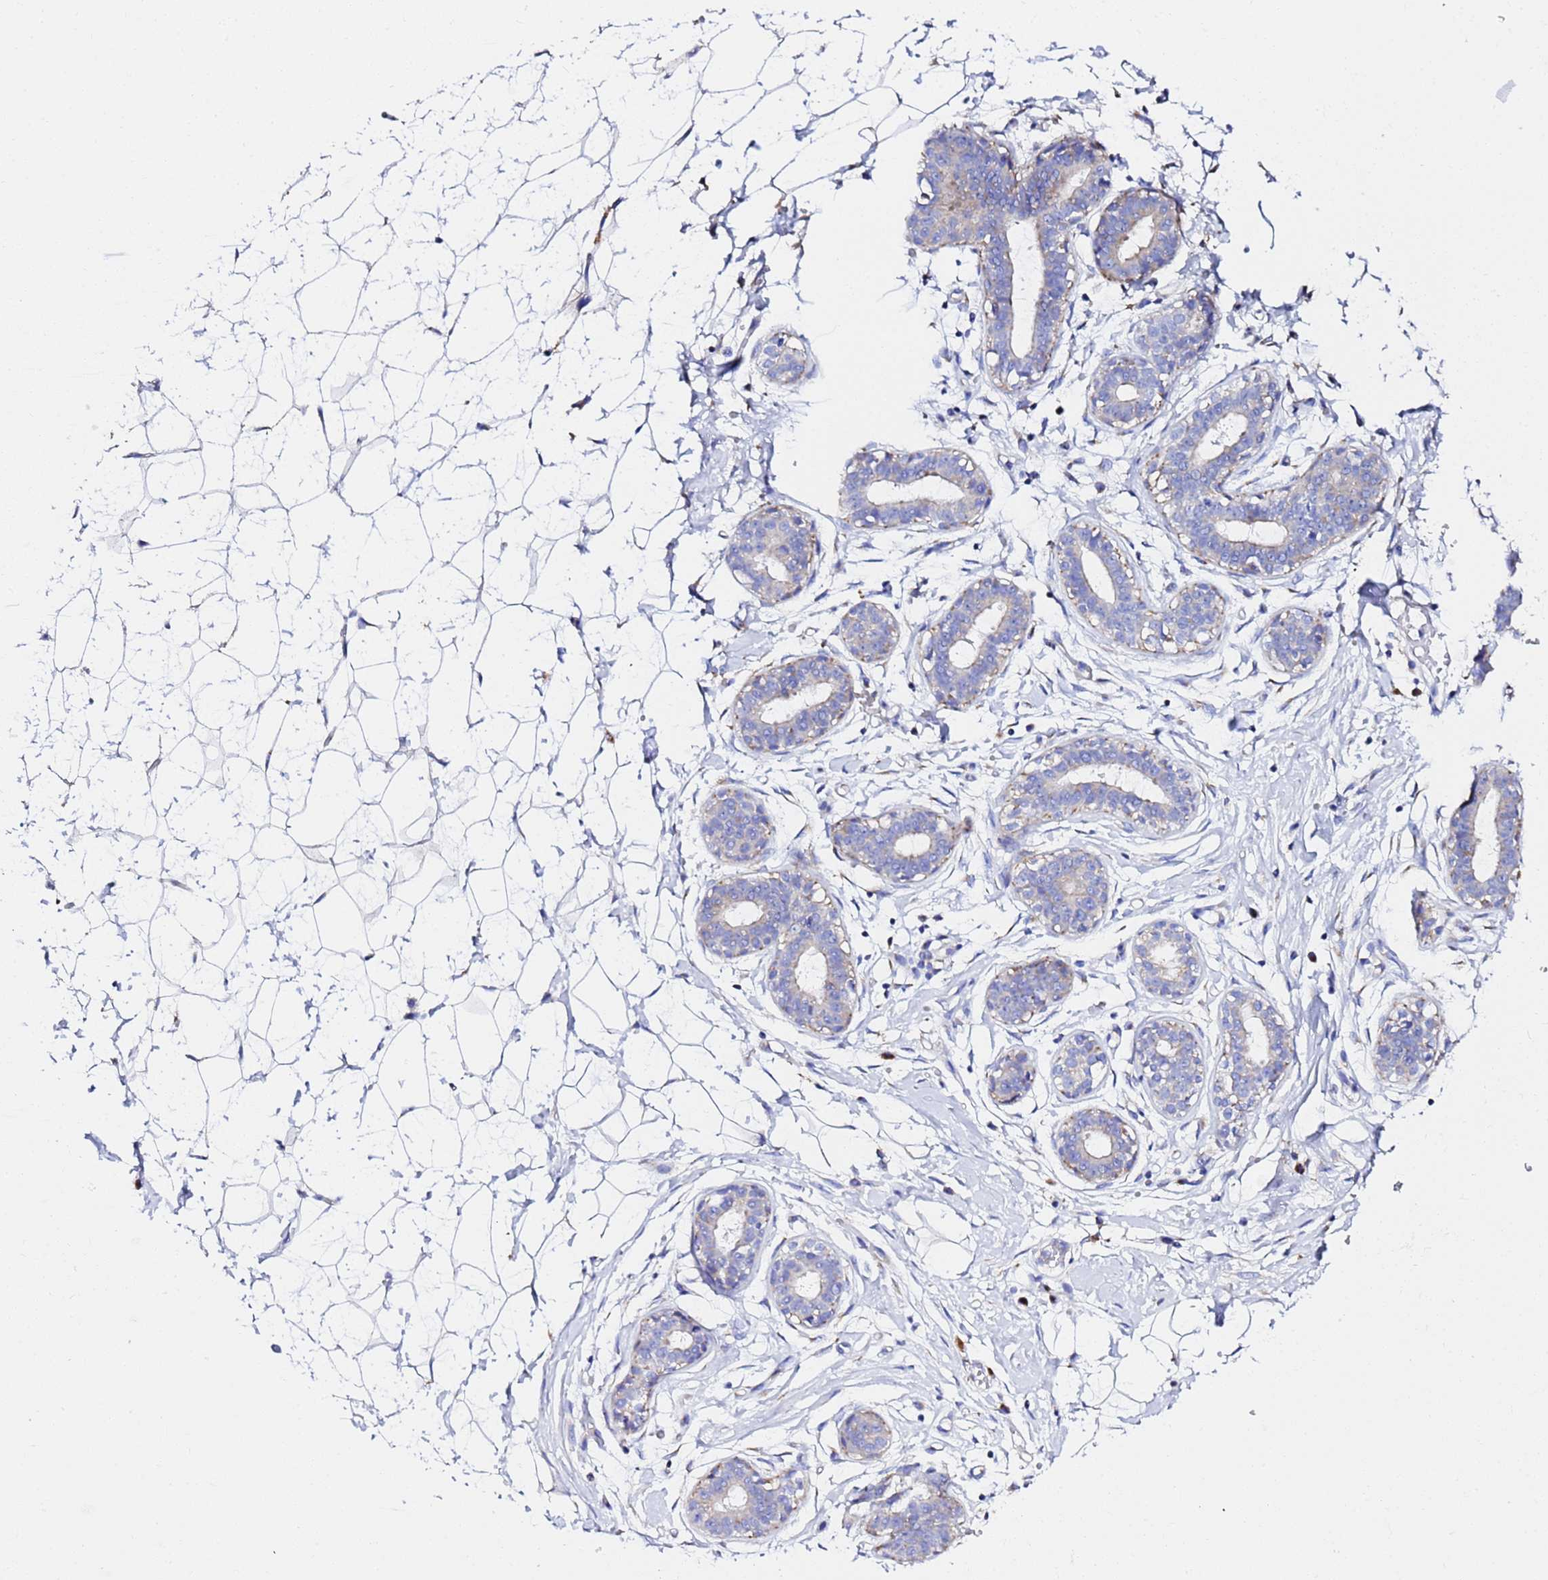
{"staining": {"intensity": "negative", "quantity": "none", "location": "none"}, "tissue": "breast", "cell_type": "Adipocytes", "image_type": "normal", "snomed": [{"axis": "morphology", "description": "Normal tissue, NOS"}, {"axis": "morphology", "description": "Adenoma, NOS"}, {"axis": "topography", "description": "Breast"}], "caption": "Histopathology image shows no significant protein expression in adipocytes of benign breast.", "gene": "VTI1B", "patient": {"sex": "female", "age": 23}}